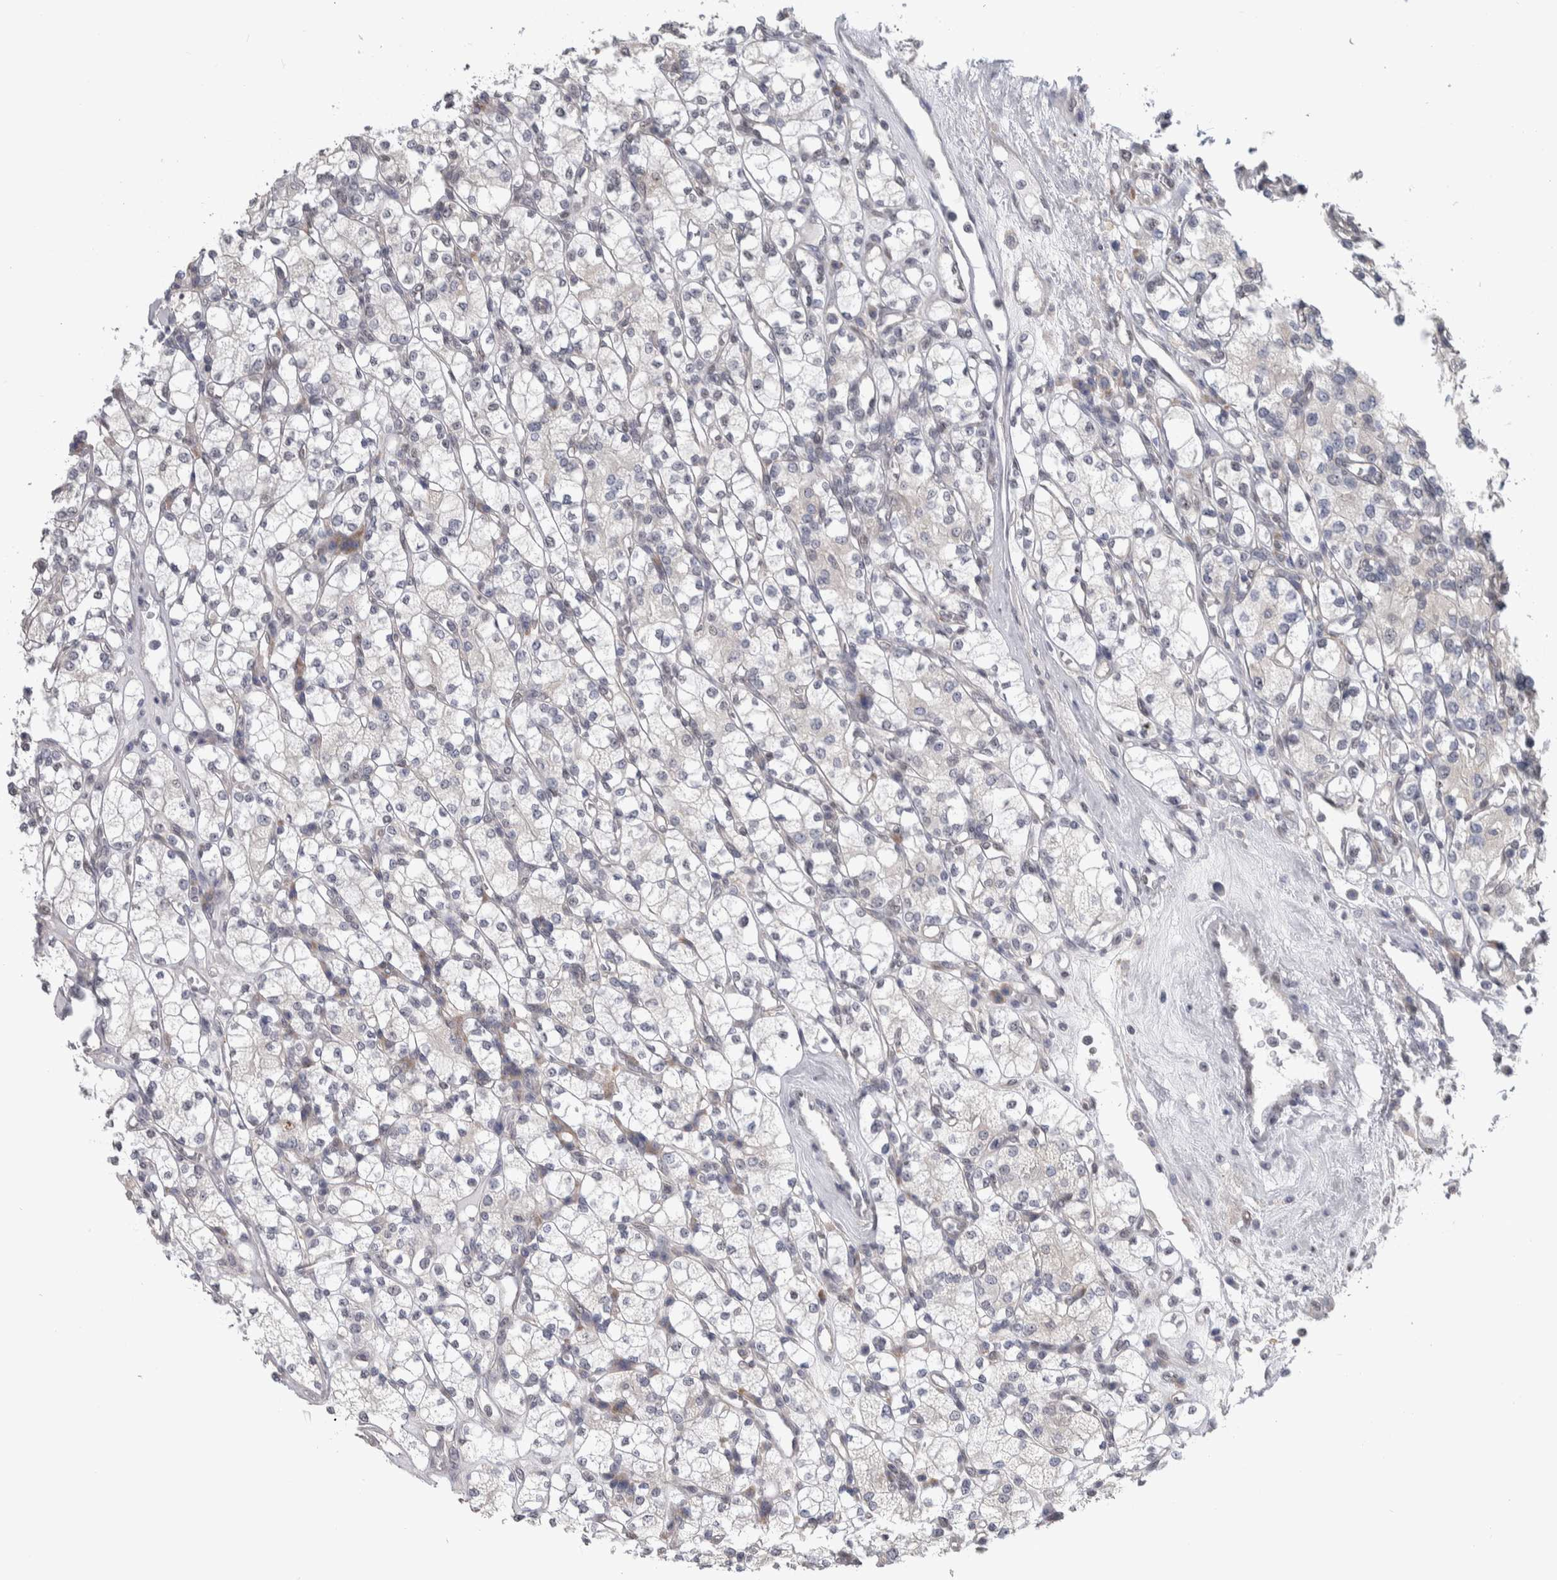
{"staining": {"intensity": "negative", "quantity": "none", "location": "none"}, "tissue": "renal cancer", "cell_type": "Tumor cells", "image_type": "cancer", "snomed": [{"axis": "morphology", "description": "Adenocarcinoma, NOS"}, {"axis": "topography", "description": "Kidney"}], "caption": "DAB immunohistochemical staining of human renal adenocarcinoma shows no significant expression in tumor cells. (DAB (3,3'-diaminobenzidine) immunohistochemistry, high magnification).", "gene": "TAX1BP1", "patient": {"sex": "male", "age": 77}}